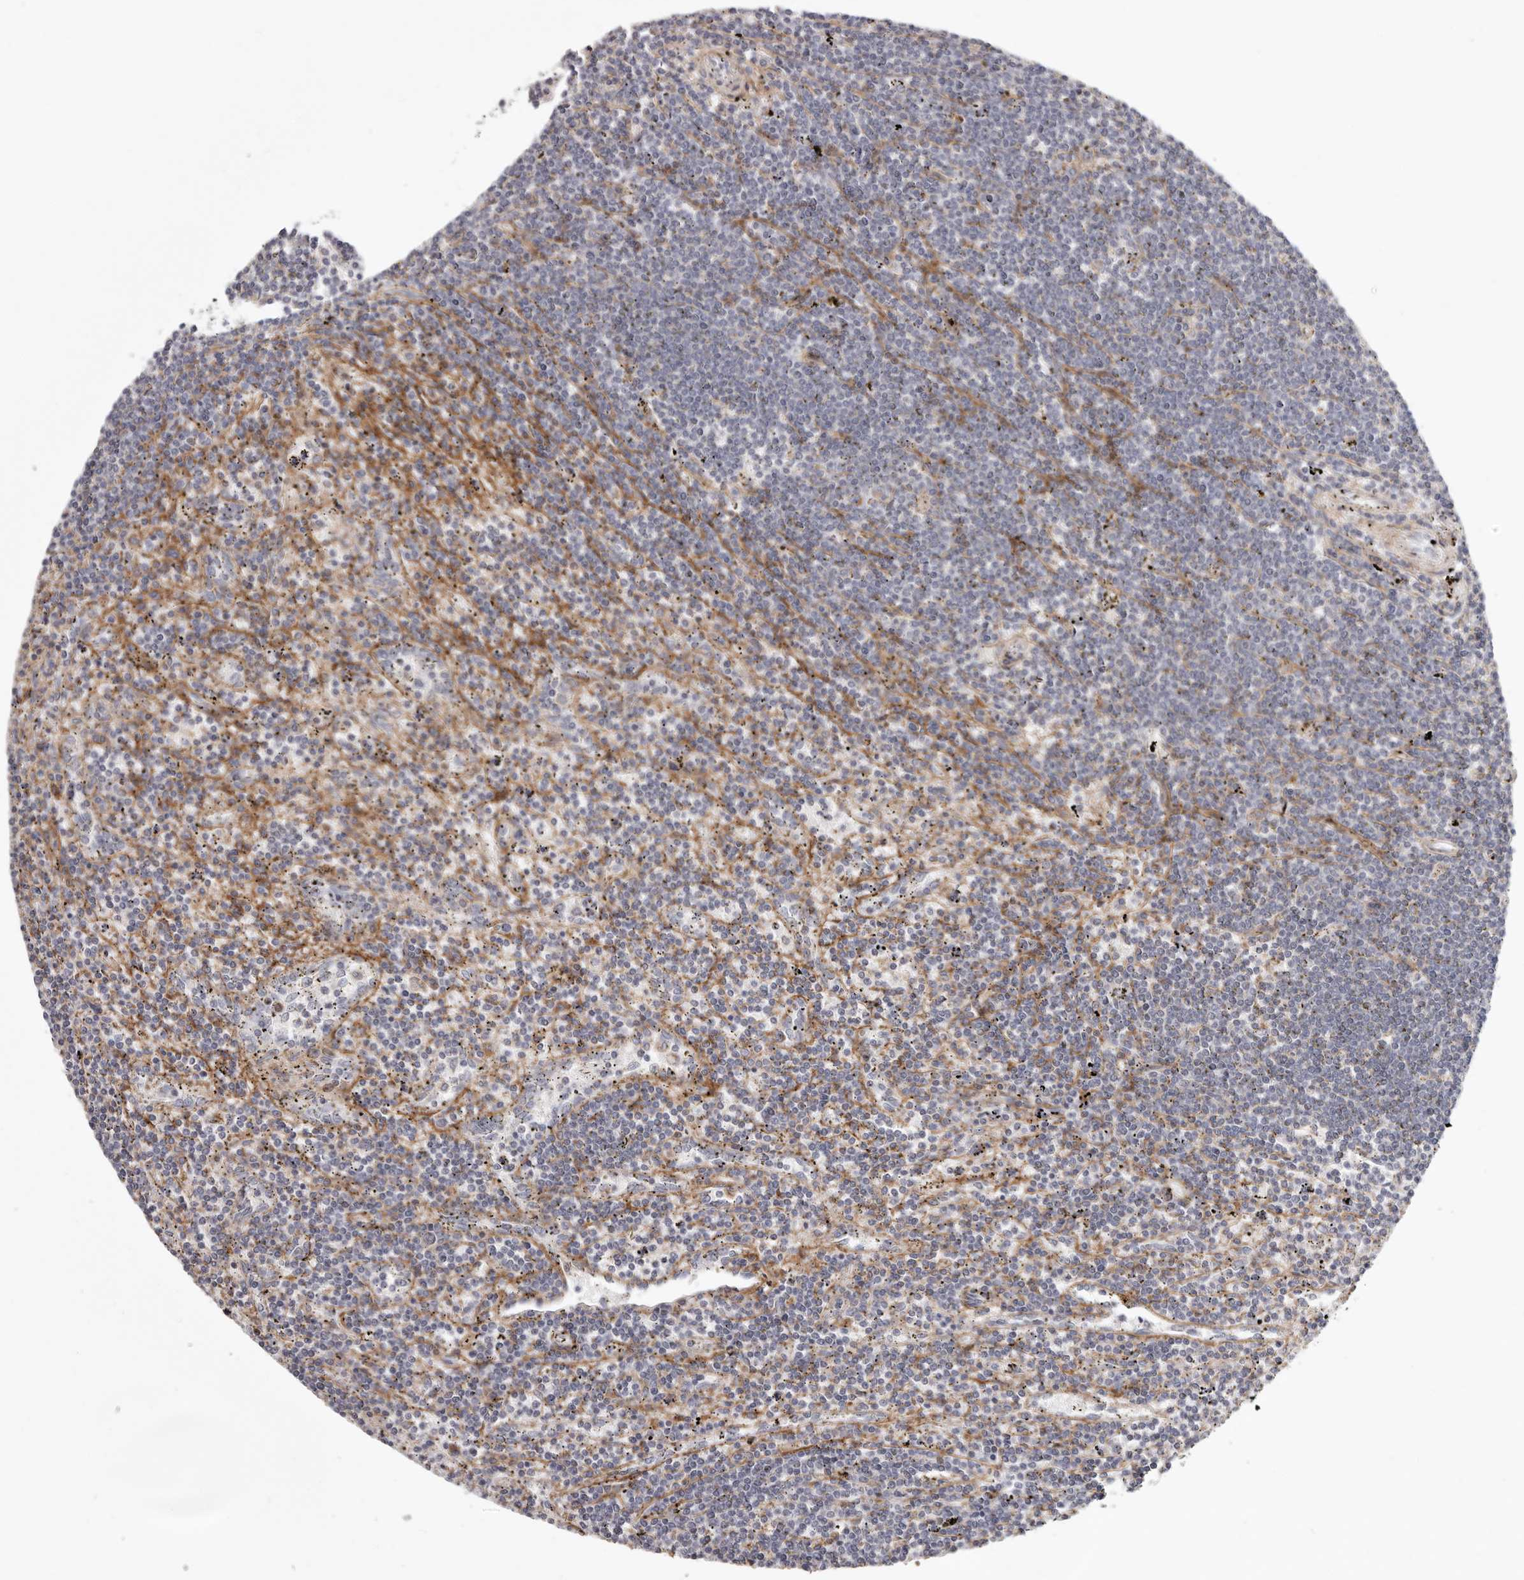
{"staining": {"intensity": "negative", "quantity": "none", "location": "none"}, "tissue": "lymphoma", "cell_type": "Tumor cells", "image_type": "cancer", "snomed": [{"axis": "morphology", "description": "Malignant lymphoma, non-Hodgkin's type, Low grade"}, {"axis": "topography", "description": "Spleen"}], "caption": "Immunohistochemistry (IHC) histopathology image of lymphoma stained for a protein (brown), which demonstrates no positivity in tumor cells.", "gene": "MRPS10", "patient": {"sex": "male", "age": 76}}